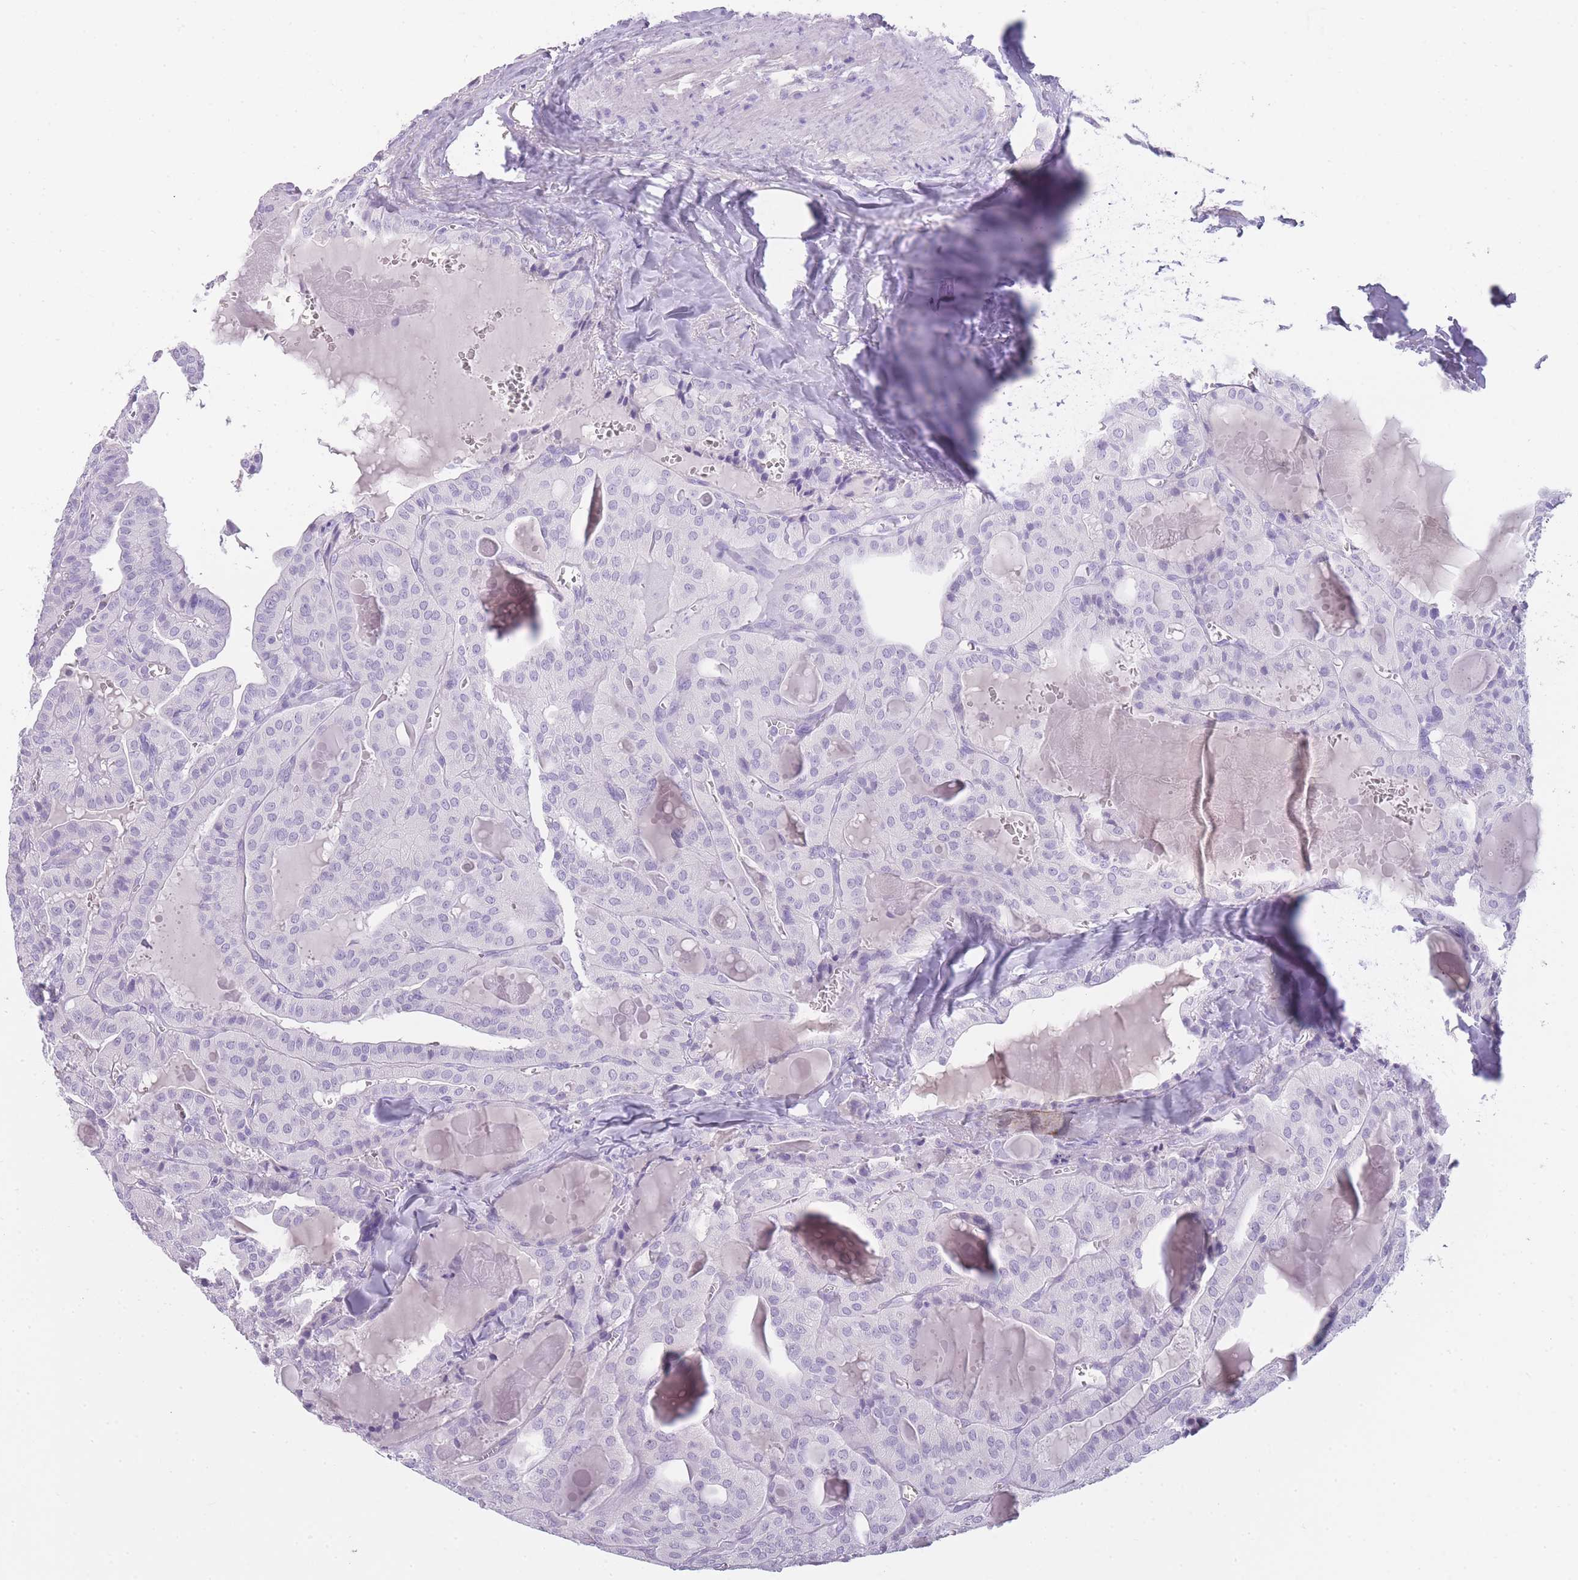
{"staining": {"intensity": "negative", "quantity": "none", "location": "none"}, "tissue": "thyroid cancer", "cell_type": "Tumor cells", "image_type": "cancer", "snomed": [{"axis": "morphology", "description": "Papillary adenocarcinoma, NOS"}, {"axis": "topography", "description": "Thyroid gland"}], "caption": "Thyroid cancer (papillary adenocarcinoma) was stained to show a protein in brown. There is no significant positivity in tumor cells.", "gene": "TCP11", "patient": {"sex": "male", "age": 52}}